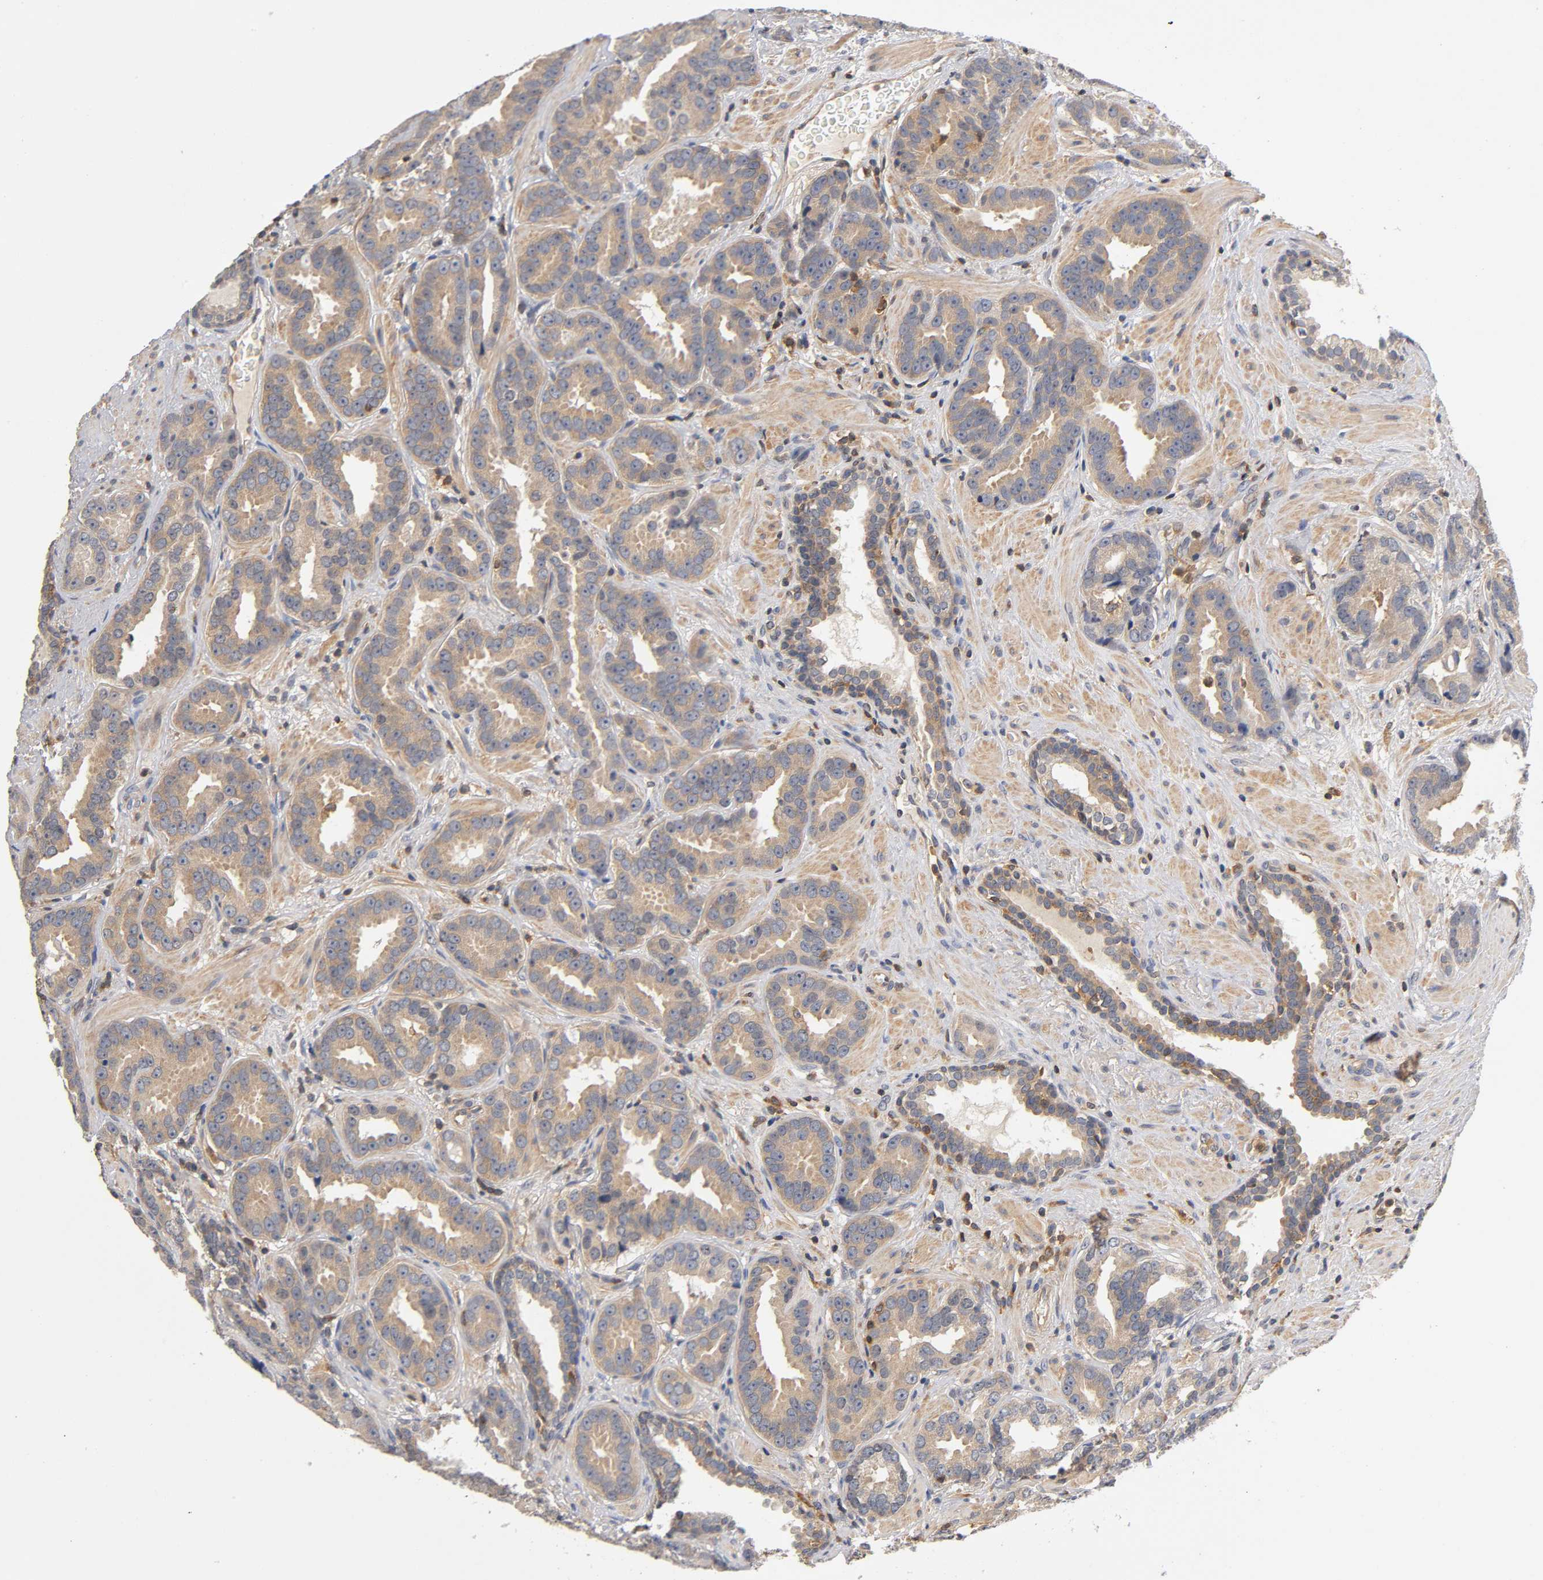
{"staining": {"intensity": "moderate", "quantity": ">75%", "location": "cytoplasmic/membranous"}, "tissue": "prostate cancer", "cell_type": "Tumor cells", "image_type": "cancer", "snomed": [{"axis": "morphology", "description": "Adenocarcinoma, Low grade"}, {"axis": "topography", "description": "Prostate"}], "caption": "Human prostate cancer stained with a brown dye shows moderate cytoplasmic/membranous positive positivity in approximately >75% of tumor cells.", "gene": "ACTR2", "patient": {"sex": "male", "age": 59}}